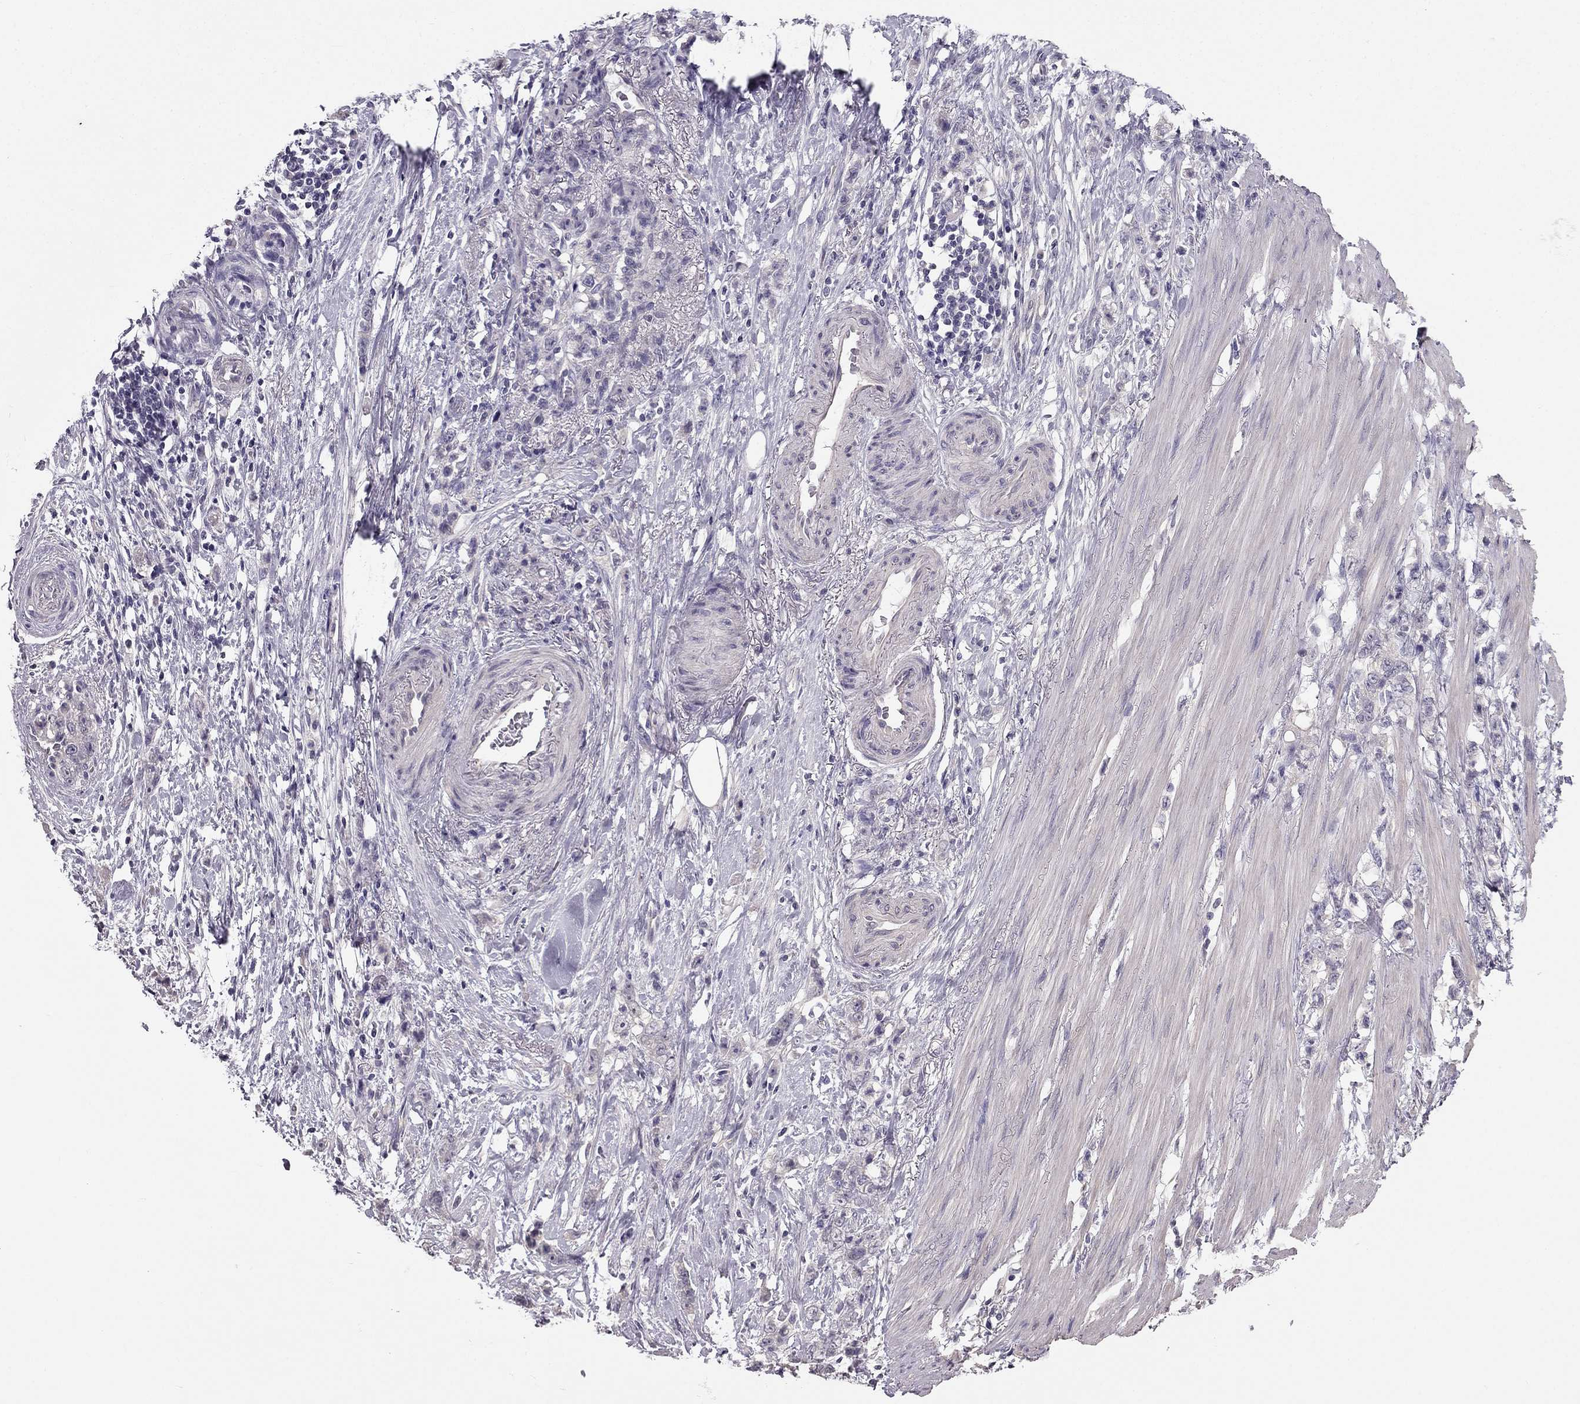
{"staining": {"intensity": "negative", "quantity": "none", "location": "none"}, "tissue": "stomach cancer", "cell_type": "Tumor cells", "image_type": "cancer", "snomed": [{"axis": "morphology", "description": "Adenocarcinoma, NOS"}, {"axis": "topography", "description": "Stomach, lower"}], "caption": "Tumor cells show no significant staining in adenocarcinoma (stomach). (Brightfield microscopy of DAB immunohistochemistry at high magnification).", "gene": "HSFX1", "patient": {"sex": "male", "age": 88}}